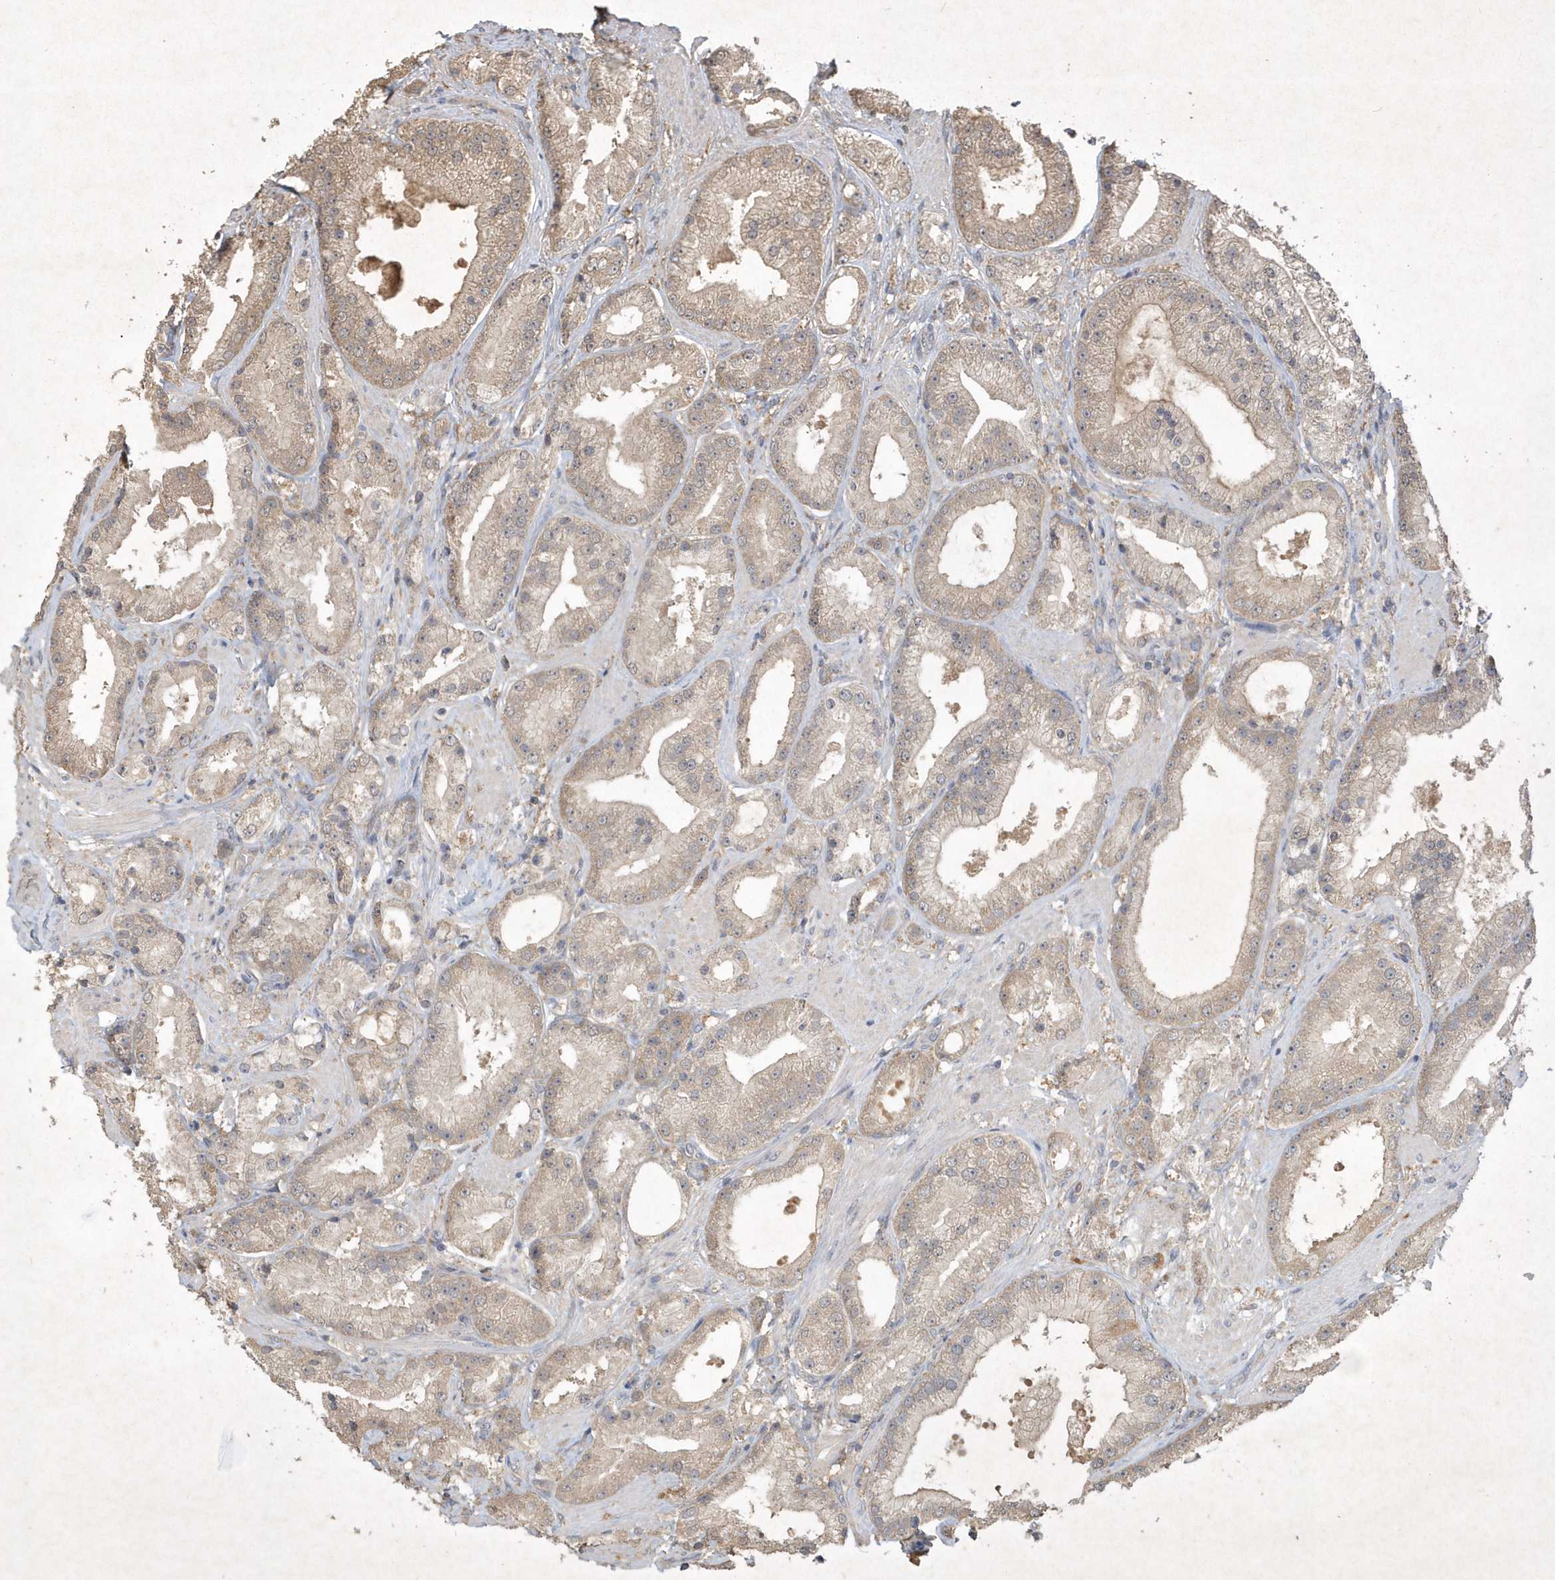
{"staining": {"intensity": "weak", "quantity": "<25%", "location": "cytoplasmic/membranous"}, "tissue": "prostate cancer", "cell_type": "Tumor cells", "image_type": "cancer", "snomed": [{"axis": "morphology", "description": "Adenocarcinoma, Low grade"}, {"axis": "topography", "description": "Prostate"}], "caption": "Immunohistochemical staining of prostate cancer (low-grade adenocarcinoma) reveals no significant staining in tumor cells.", "gene": "AKR7A2", "patient": {"sex": "male", "age": 67}}